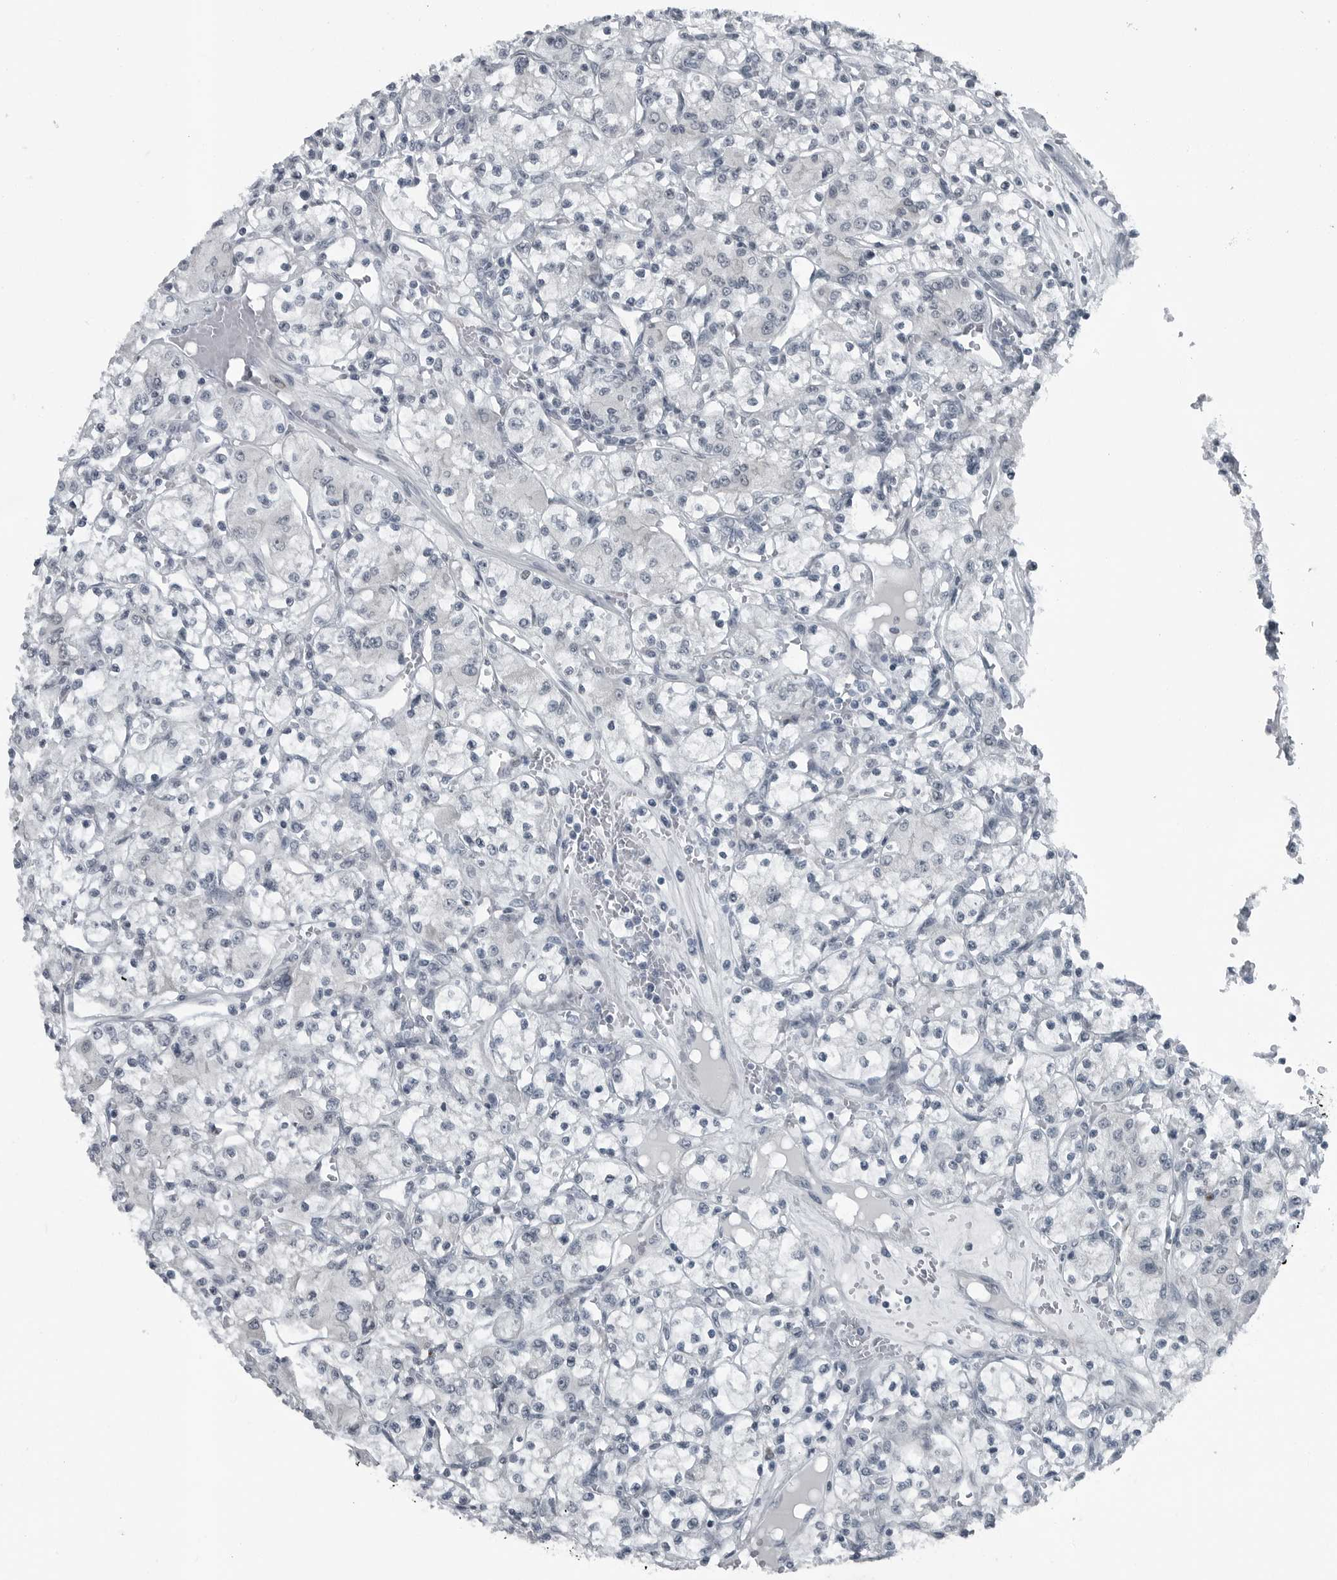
{"staining": {"intensity": "negative", "quantity": "none", "location": "none"}, "tissue": "renal cancer", "cell_type": "Tumor cells", "image_type": "cancer", "snomed": [{"axis": "morphology", "description": "Adenocarcinoma, NOS"}, {"axis": "topography", "description": "Kidney"}], "caption": "An IHC image of renal adenocarcinoma is shown. There is no staining in tumor cells of renal adenocarcinoma.", "gene": "DNAAF11", "patient": {"sex": "female", "age": 59}}